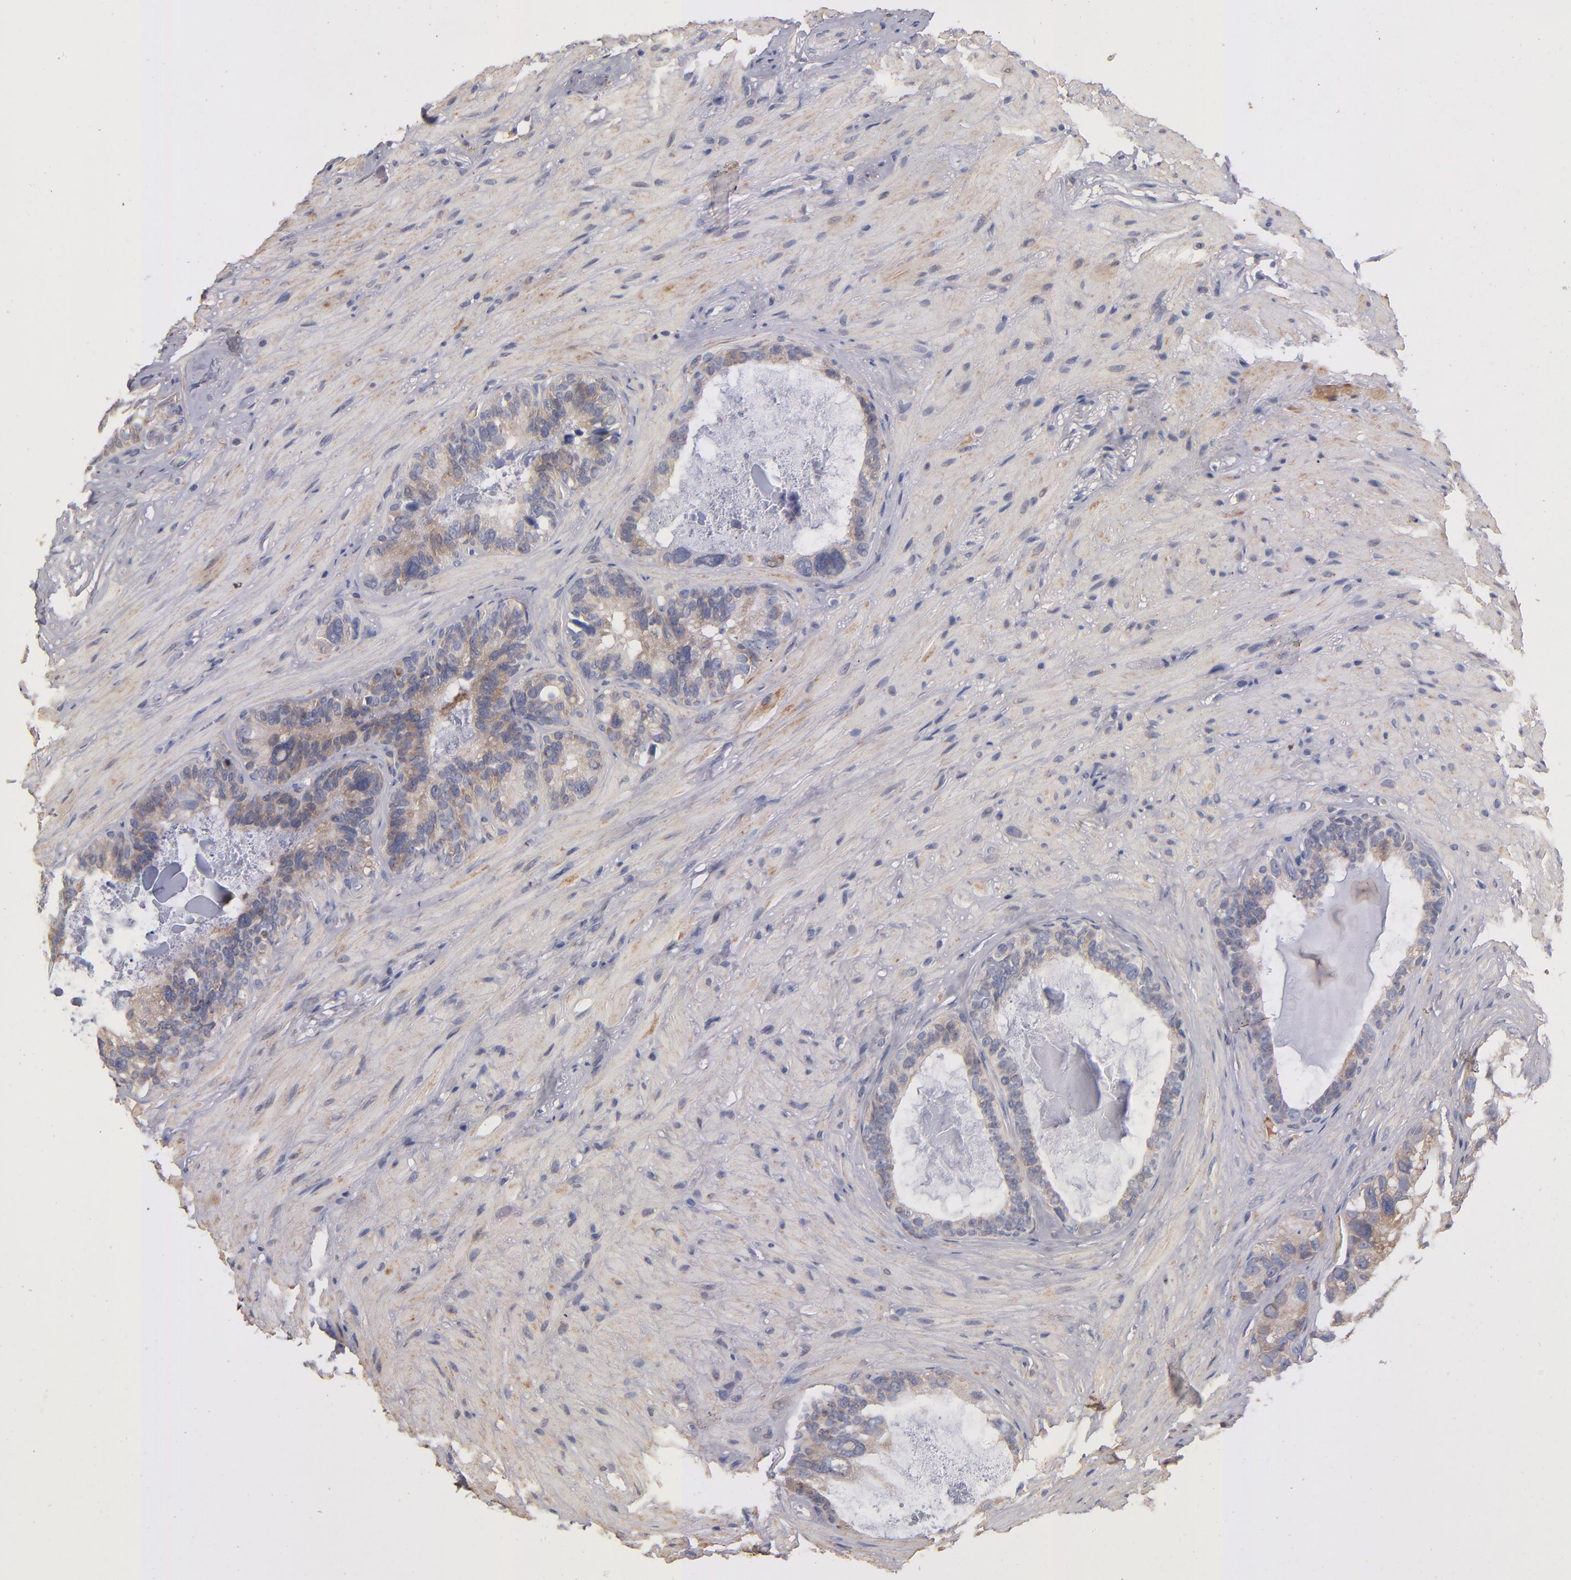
{"staining": {"intensity": "moderate", "quantity": ">75%", "location": "cytoplasmic/membranous"}, "tissue": "seminal vesicle", "cell_type": "Glandular cells", "image_type": "normal", "snomed": [{"axis": "morphology", "description": "Normal tissue, NOS"}, {"axis": "topography", "description": "Seminal veicle"}], "caption": "Benign seminal vesicle was stained to show a protein in brown. There is medium levels of moderate cytoplasmic/membranous staining in approximately >75% of glandular cells. The protein is stained brown, and the nuclei are stained in blue (DAB (3,3'-diaminobenzidine) IHC with brightfield microscopy, high magnification).", "gene": "DACT1", "patient": {"sex": "male", "age": 63}}